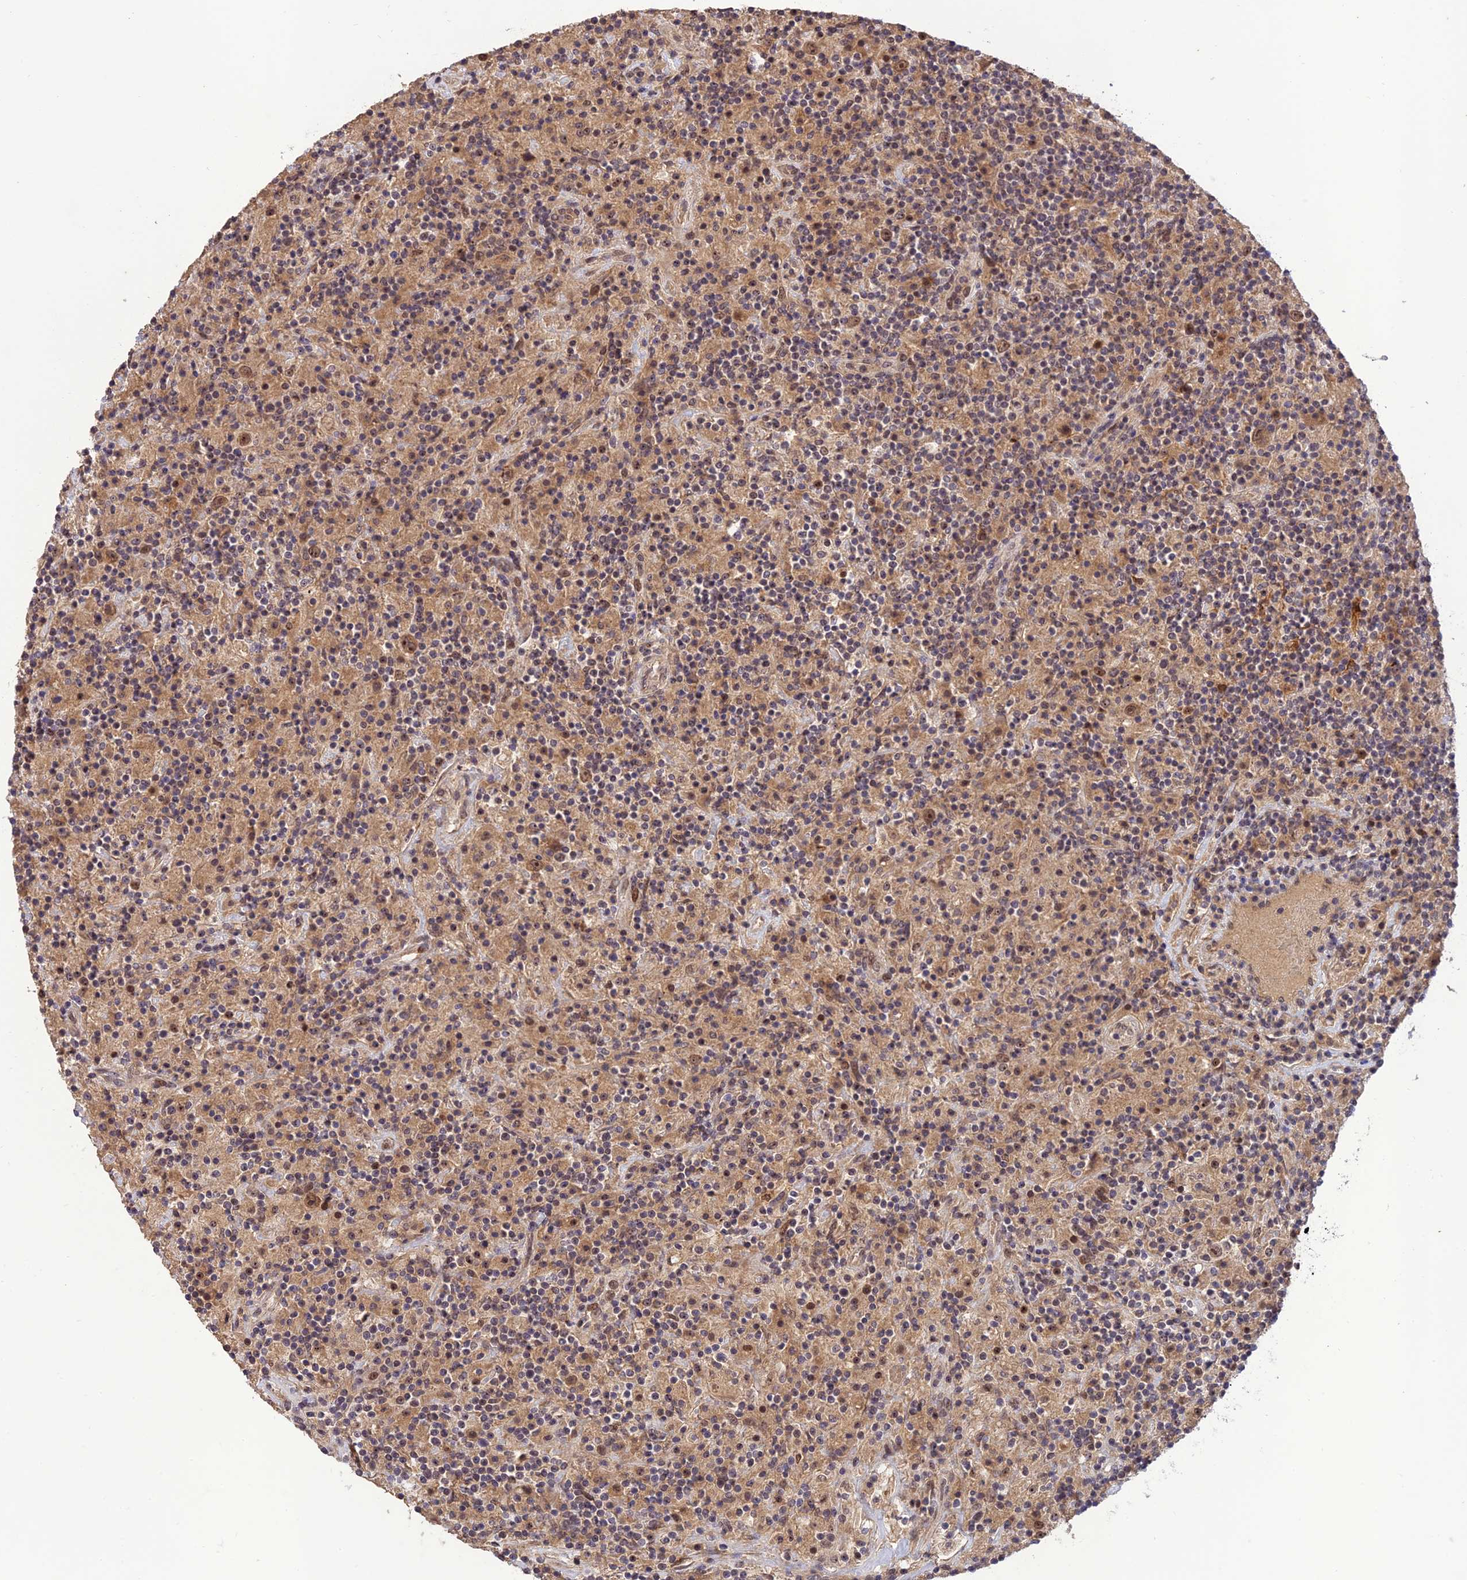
{"staining": {"intensity": "weak", "quantity": ">75%", "location": "cytoplasmic/membranous,nuclear"}, "tissue": "lymphoma", "cell_type": "Tumor cells", "image_type": "cancer", "snomed": [{"axis": "morphology", "description": "Hodgkin's disease, NOS"}, {"axis": "topography", "description": "Lymph node"}], "caption": "High-magnification brightfield microscopy of lymphoma stained with DAB (brown) and counterstained with hematoxylin (blue). tumor cells exhibit weak cytoplasmic/membranous and nuclear expression is appreciated in approximately>75% of cells.", "gene": "REV1", "patient": {"sex": "male", "age": 70}}